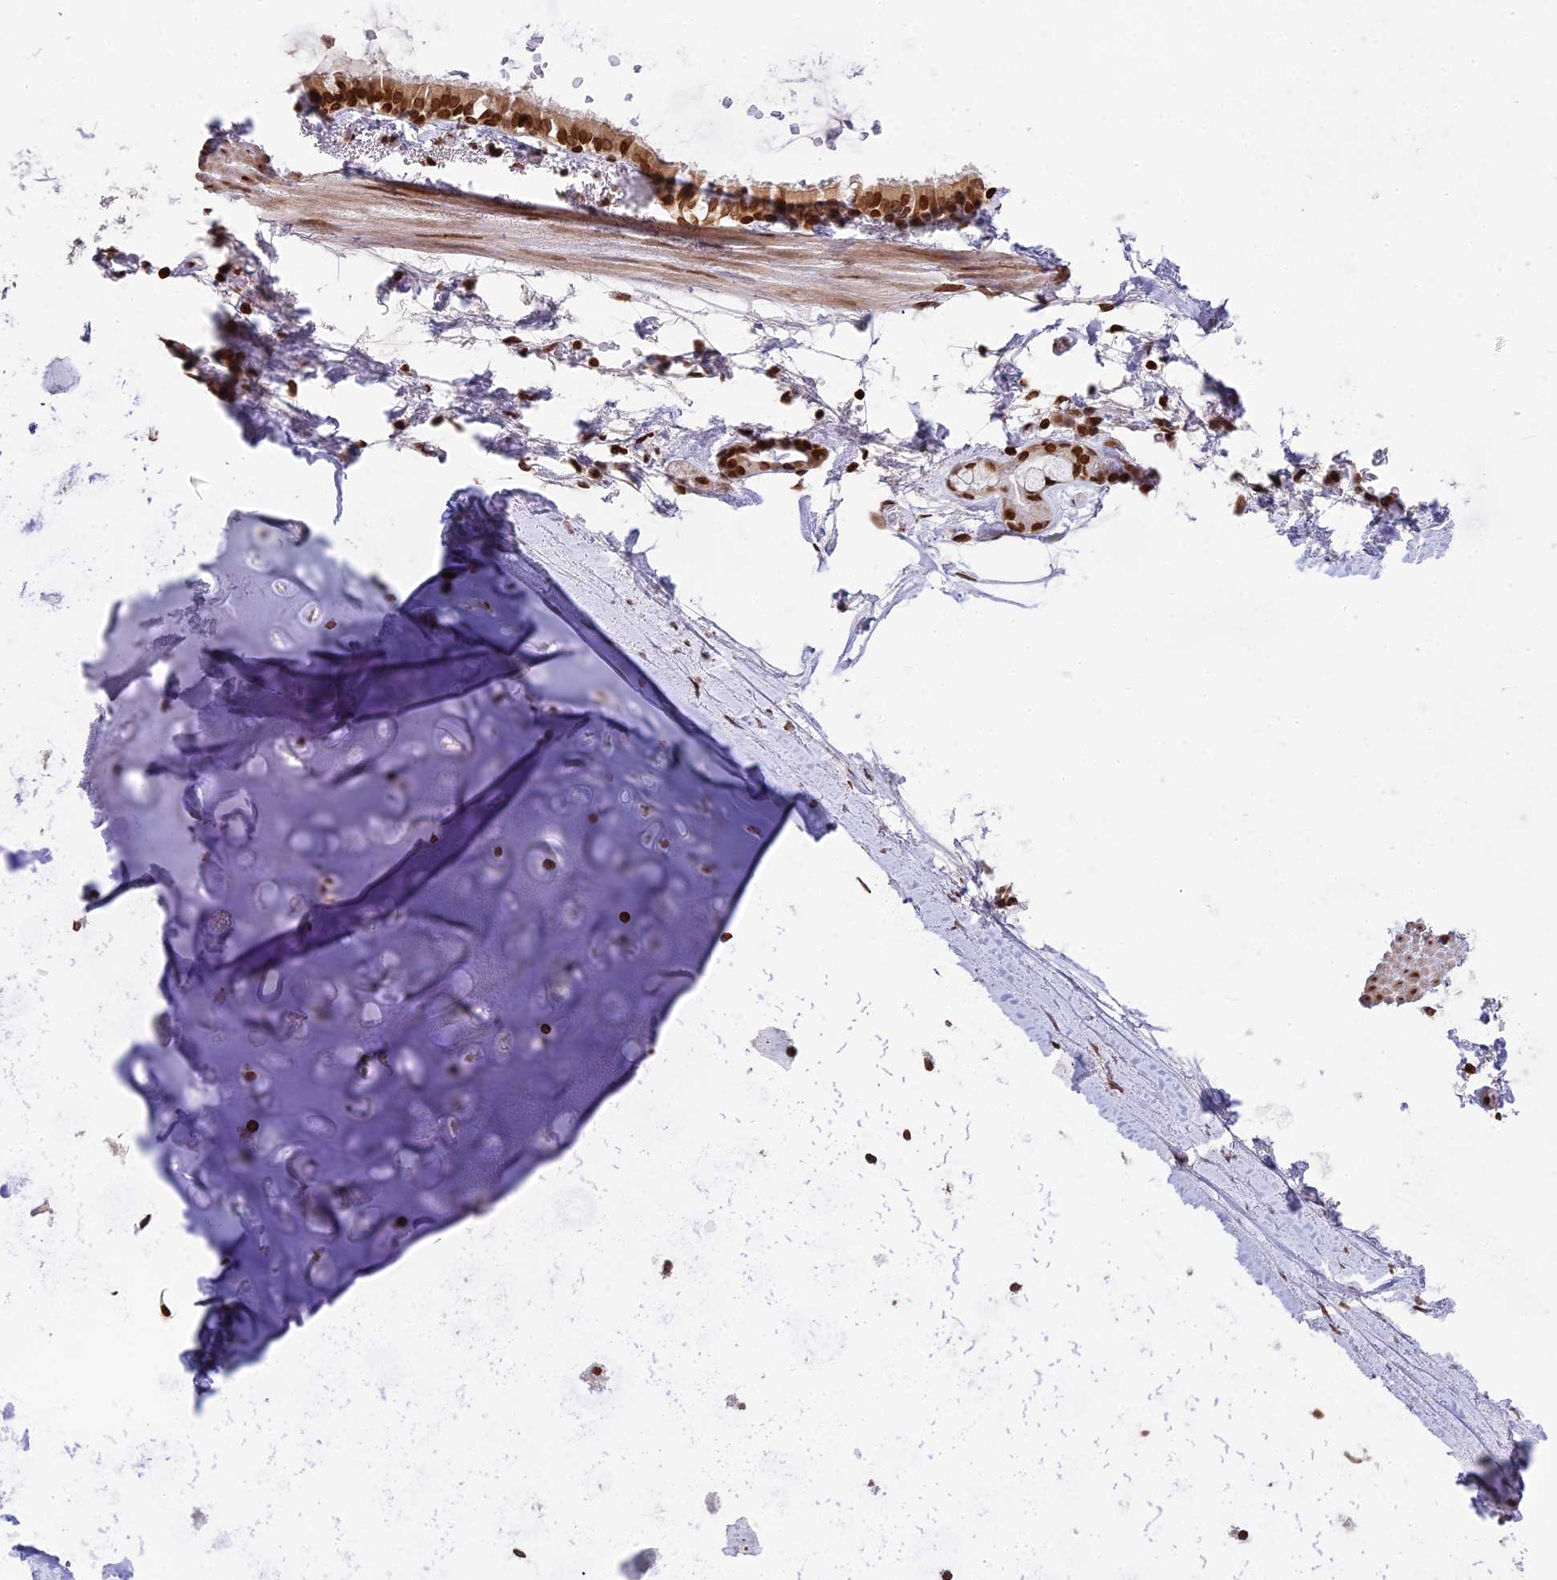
{"staining": {"intensity": "strong", "quantity": ">75%", "location": "nuclear"}, "tissue": "adipose tissue", "cell_type": "Adipocytes", "image_type": "normal", "snomed": [{"axis": "morphology", "description": "Normal tissue, NOS"}, {"axis": "topography", "description": "Lymph node"}, {"axis": "topography", "description": "Bronchus"}], "caption": "Strong nuclear expression is present in approximately >75% of adipocytes in unremarkable adipose tissue.", "gene": "TET2", "patient": {"sex": "male", "age": 63}}